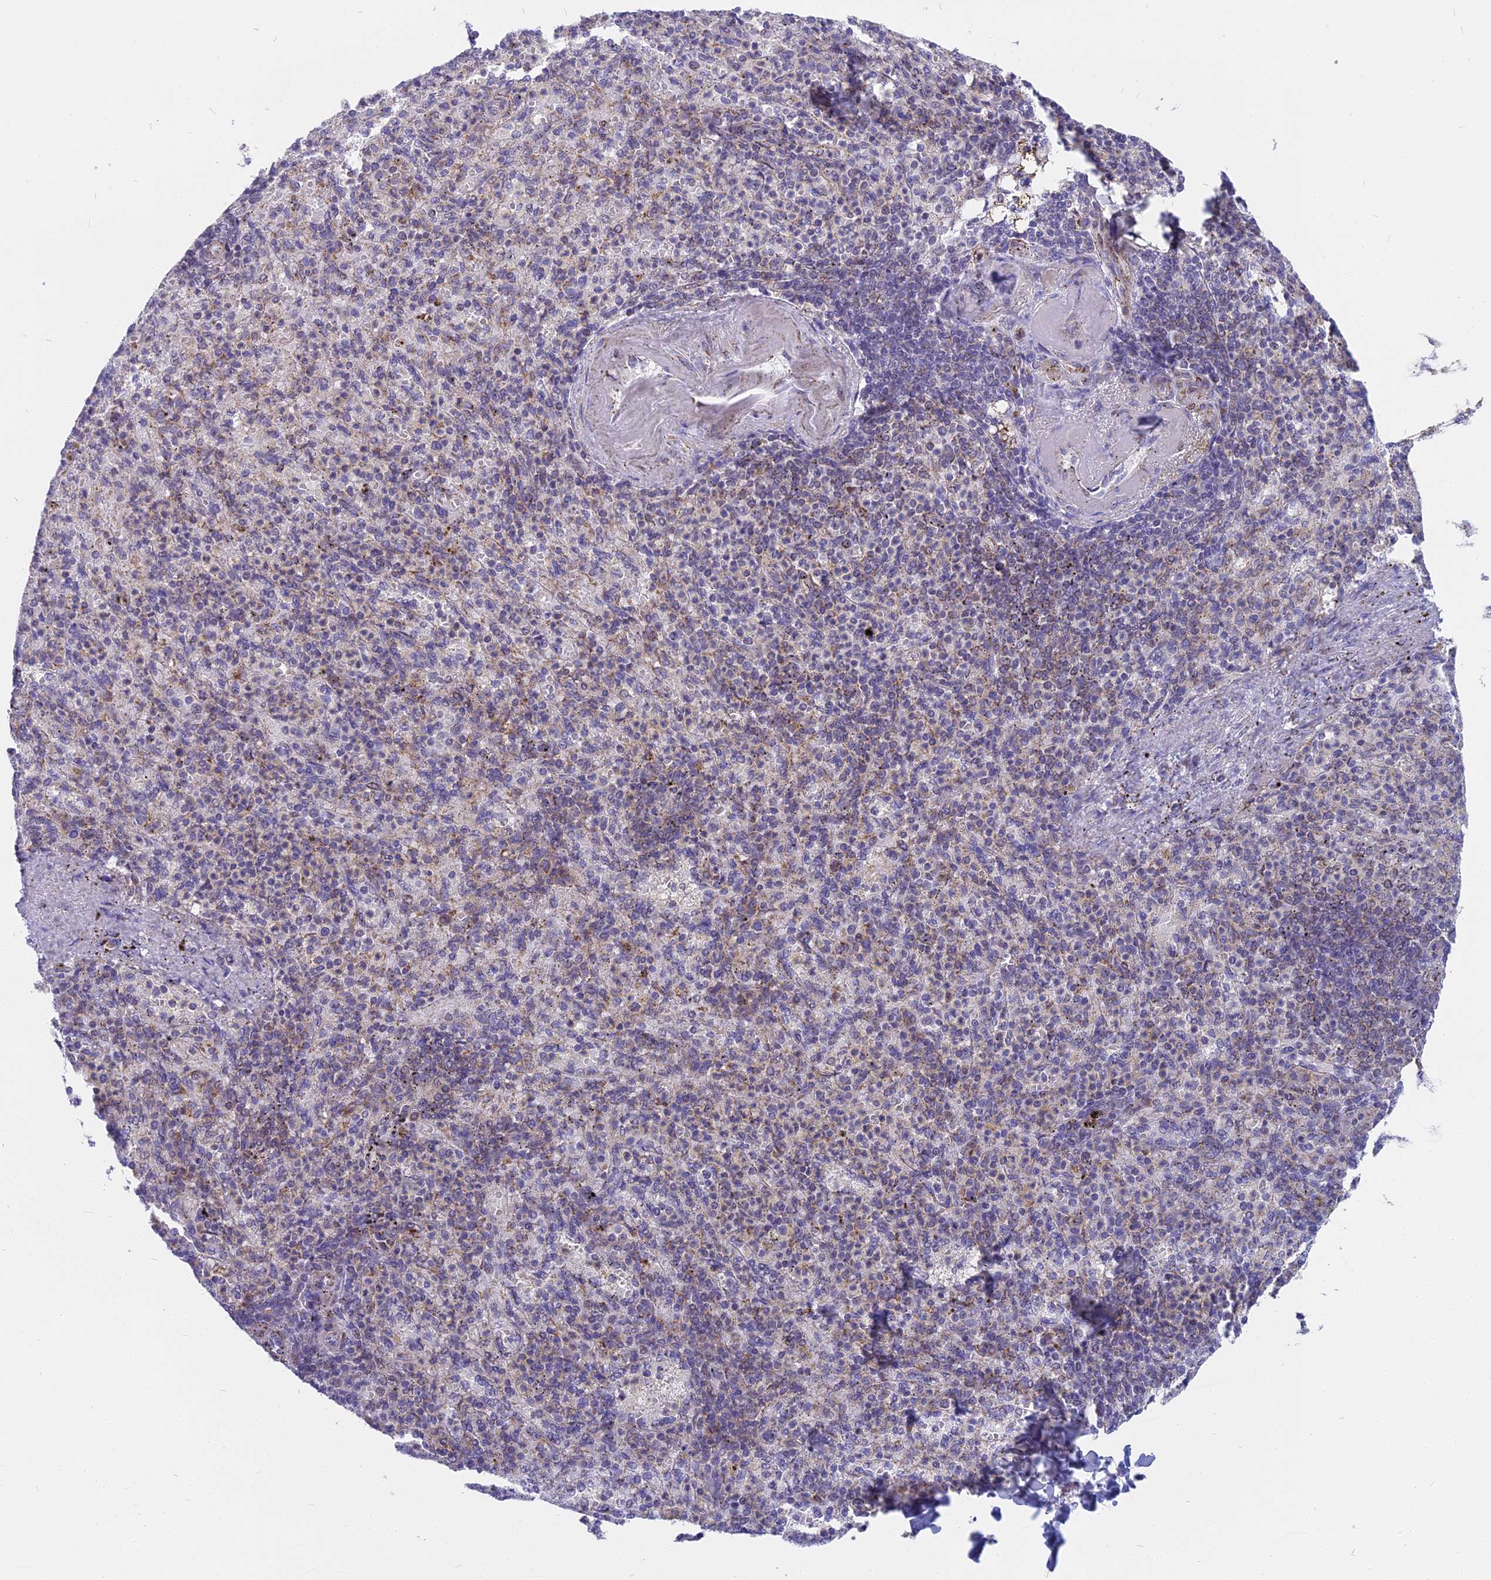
{"staining": {"intensity": "weak", "quantity": "<25%", "location": "cytoplasmic/membranous"}, "tissue": "spleen", "cell_type": "Cells in red pulp", "image_type": "normal", "snomed": [{"axis": "morphology", "description": "Normal tissue, NOS"}, {"axis": "topography", "description": "Spleen"}], "caption": "The immunohistochemistry micrograph has no significant staining in cells in red pulp of spleen.", "gene": "DTWD1", "patient": {"sex": "female", "age": 74}}